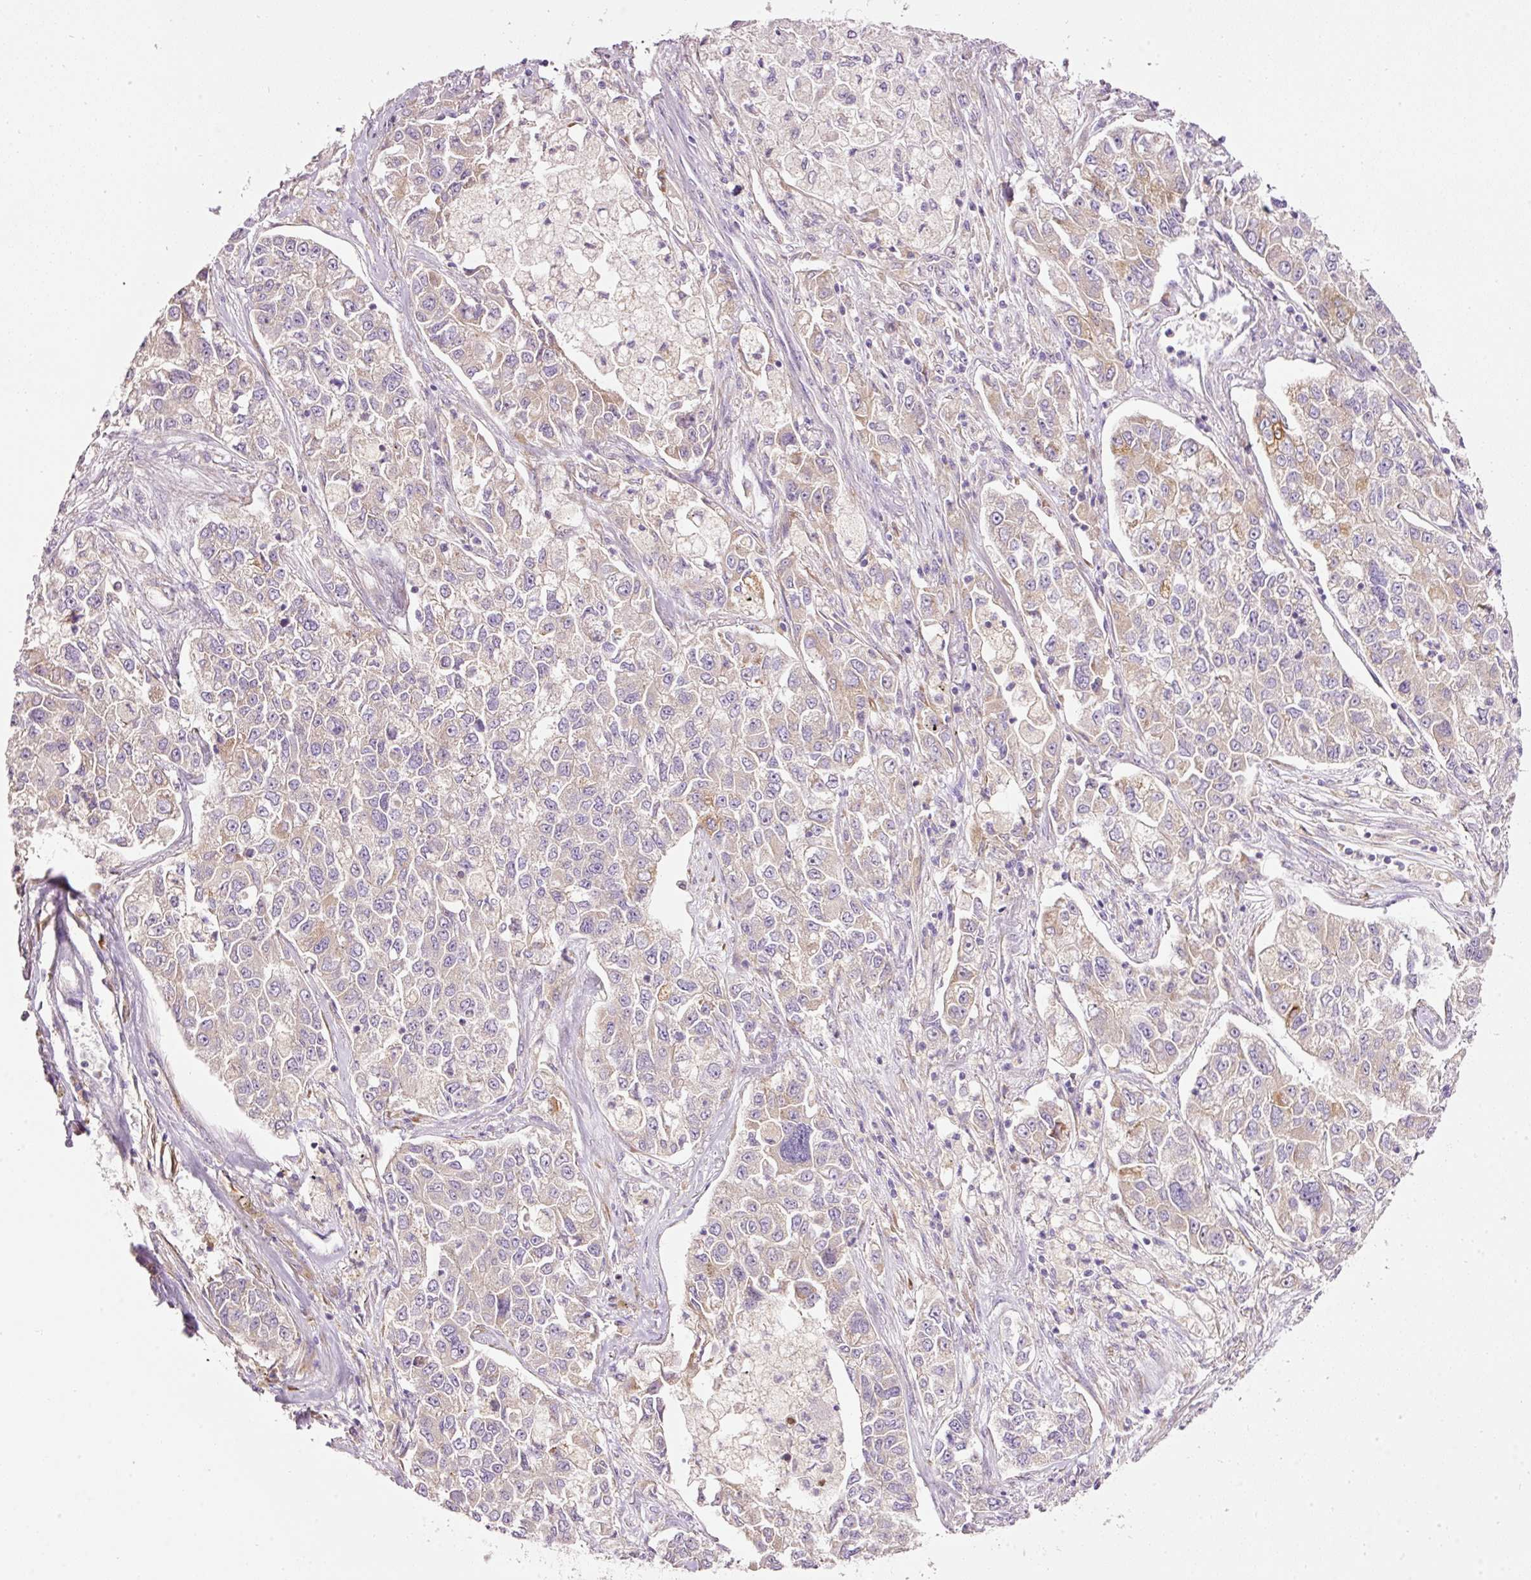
{"staining": {"intensity": "strong", "quantity": "<25%", "location": "cytoplasmic/membranous"}, "tissue": "lung cancer", "cell_type": "Tumor cells", "image_type": "cancer", "snomed": [{"axis": "morphology", "description": "Adenocarcinoma, NOS"}, {"axis": "topography", "description": "Lung"}], "caption": "The histopathology image reveals immunohistochemical staining of adenocarcinoma (lung). There is strong cytoplasmic/membranous staining is present in approximately <25% of tumor cells.", "gene": "RSPO2", "patient": {"sex": "male", "age": 49}}